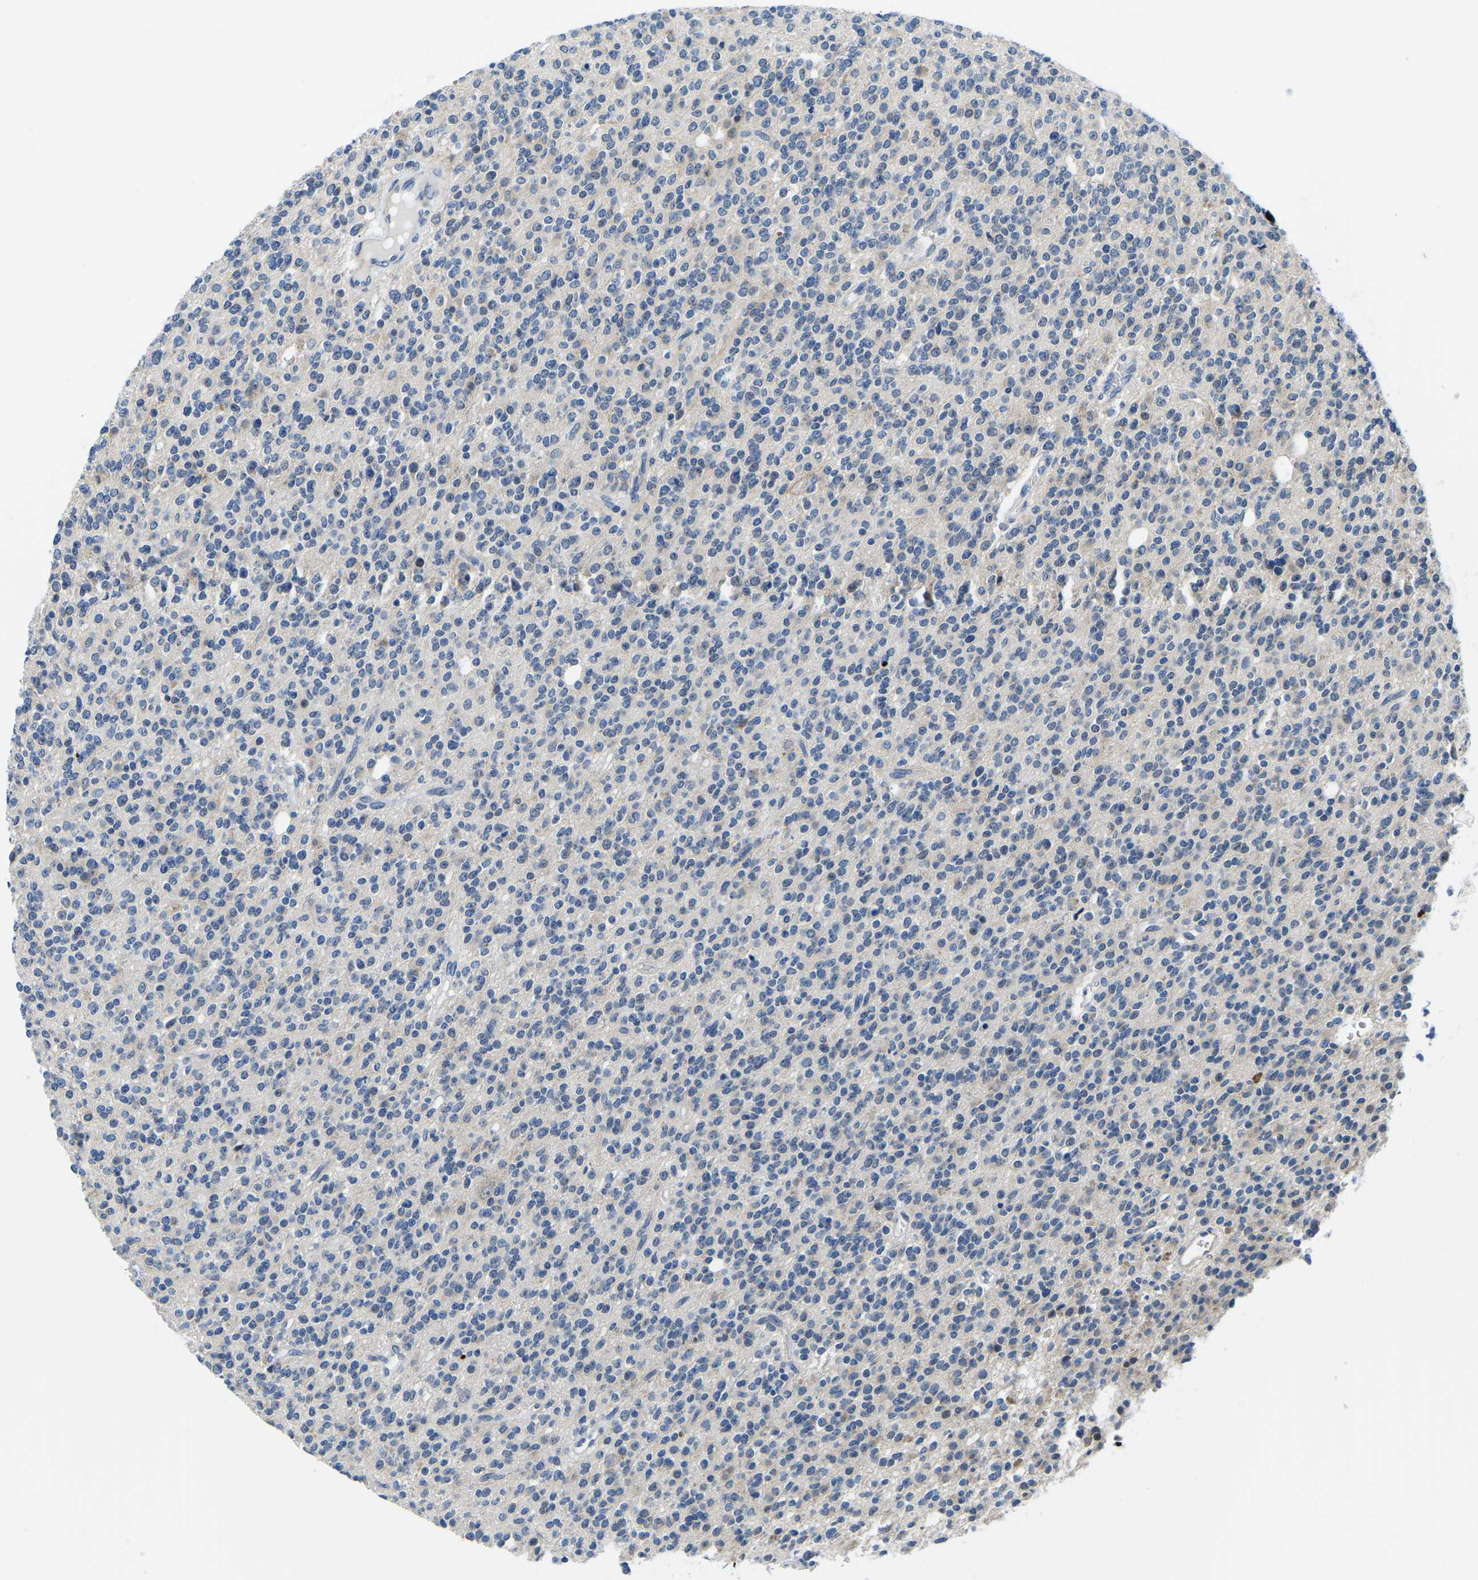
{"staining": {"intensity": "negative", "quantity": "none", "location": "none"}, "tissue": "glioma", "cell_type": "Tumor cells", "image_type": "cancer", "snomed": [{"axis": "morphology", "description": "Glioma, malignant, High grade"}, {"axis": "topography", "description": "Brain"}], "caption": "There is no significant positivity in tumor cells of glioma. The staining was performed using DAB to visualize the protein expression in brown, while the nuclei were stained in blue with hematoxylin (Magnification: 20x).", "gene": "LIAS", "patient": {"sex": "male", "age": 34}}